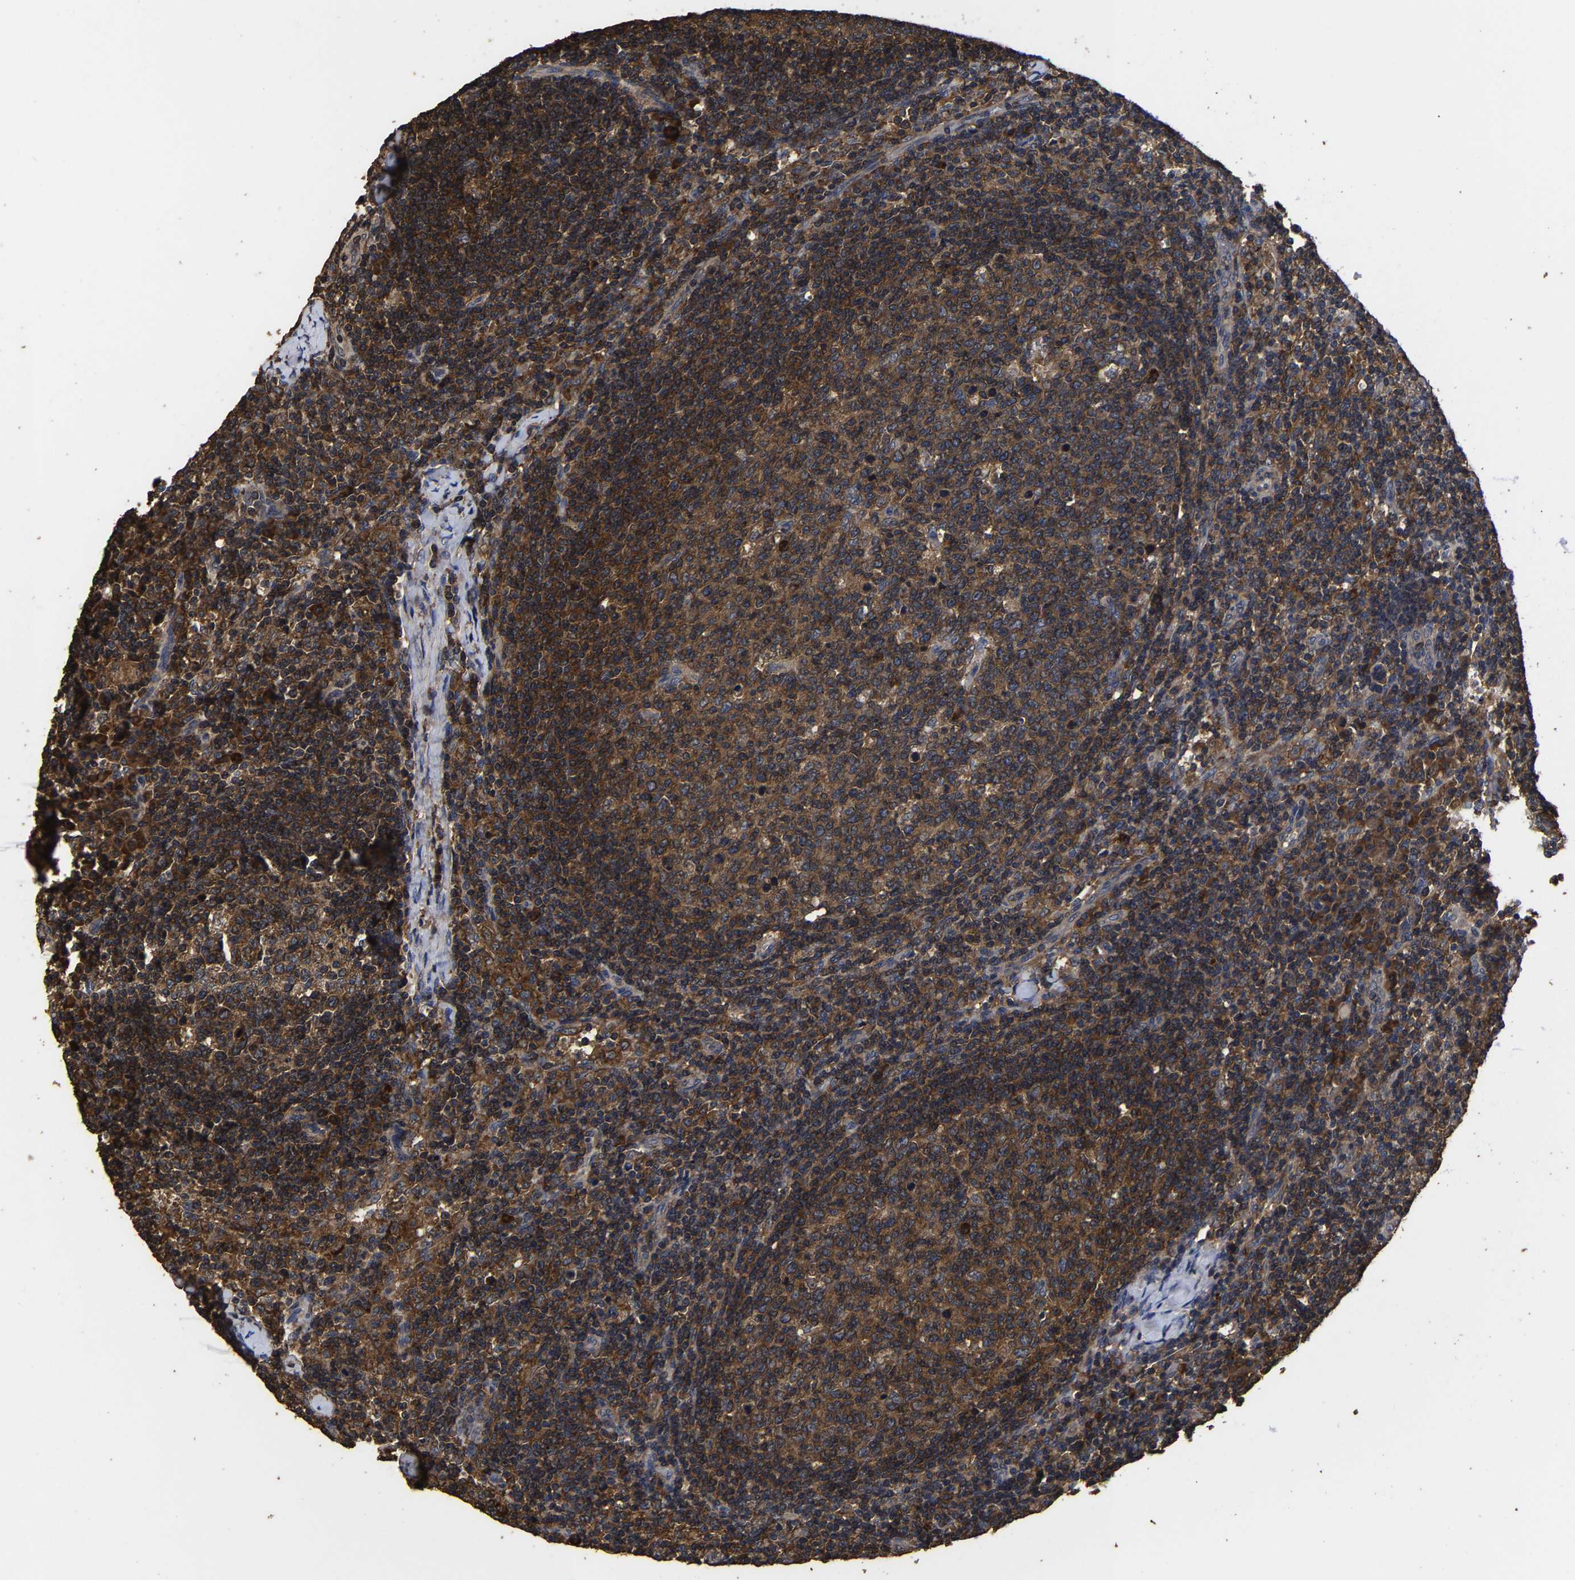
{"staining": {"intensity": "moderate", "quantity": ">75%", "location": "cytoplasmic/membranous"}, "tissue": "lymph node", "cell_type": "Germinal center cells", "image_type": "normal", "snomed": [{"axis": "morphology", "description": "Normal tissue, NOS"}, {"axis": "morphology", "description": "Inflammation, NOS"}, {"axis": "topography", "description": "Lymph node"}], "caption": "DAB immunohistochemical staining of unremarkable human lymph node reveals moderate cytoplasmic/membranous protein expression in approximately >75% of germinal center cells. (IHC, brightfield microscopy, high magnification).", "gene": "ITCH", "patient": {"sex": "male", "age": 55}}